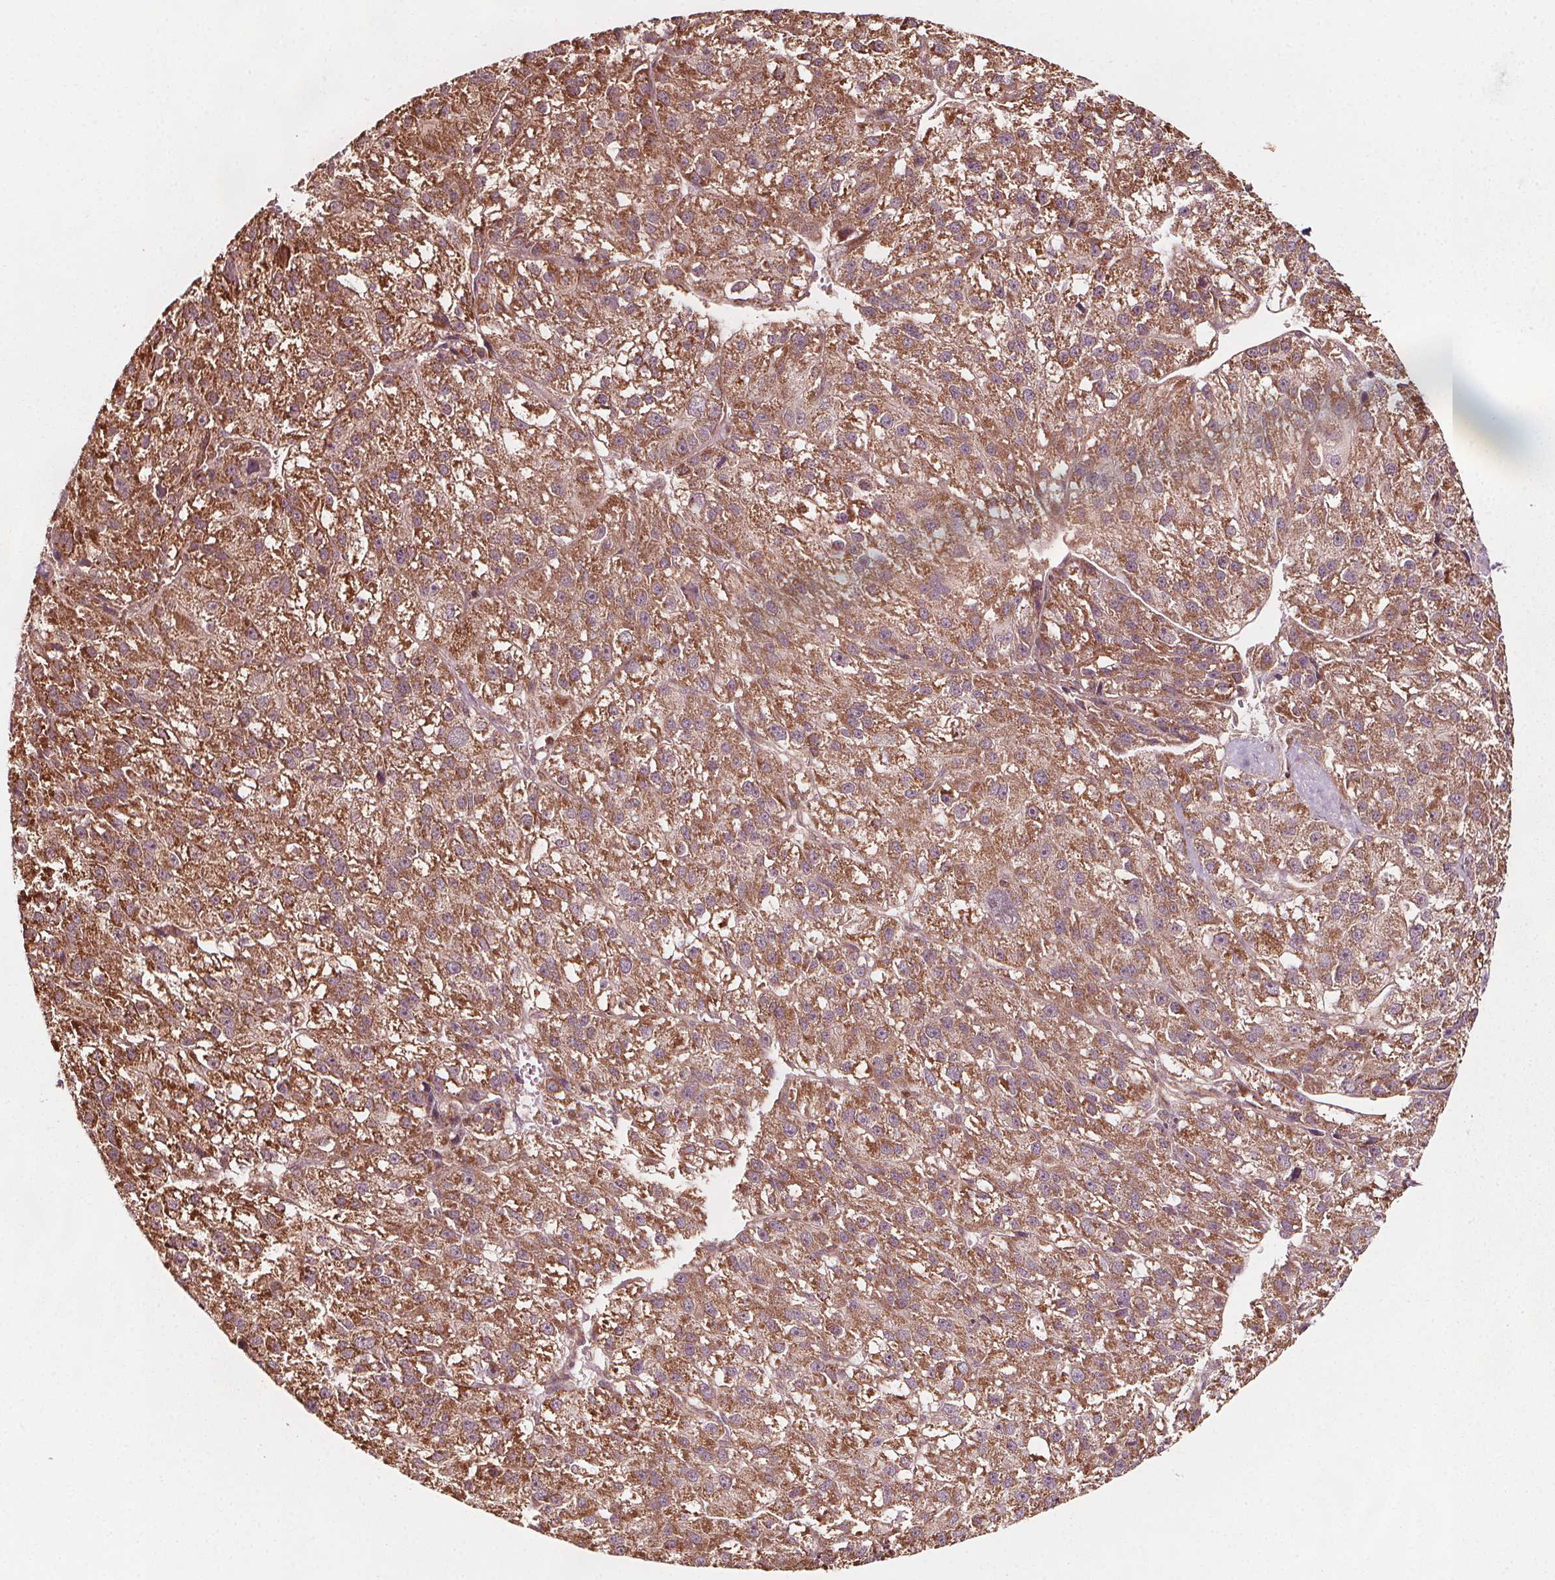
{"staining": {"intensity": "moderate", "quantity": ">75%", "location": "cytoplasmic/membranous"}, "tissue": "liver cancer", "cell_type": "Tumor cells", "image_type": "cancer", "snomed": [{"axis": "morphology", "description": "Carcinoma, Hepatocellular, NOS"}, {"axis": "topography", "description": "Liver"}], "caption": "Human hepatocellular carcinoma (liver) stained with a brown dye exhibits moderate cytoplasmic/membranous positive expression in approximately >75% of tumor cells.", "gene": "AIP", "patient": {"sex": "female", "age": 70}}